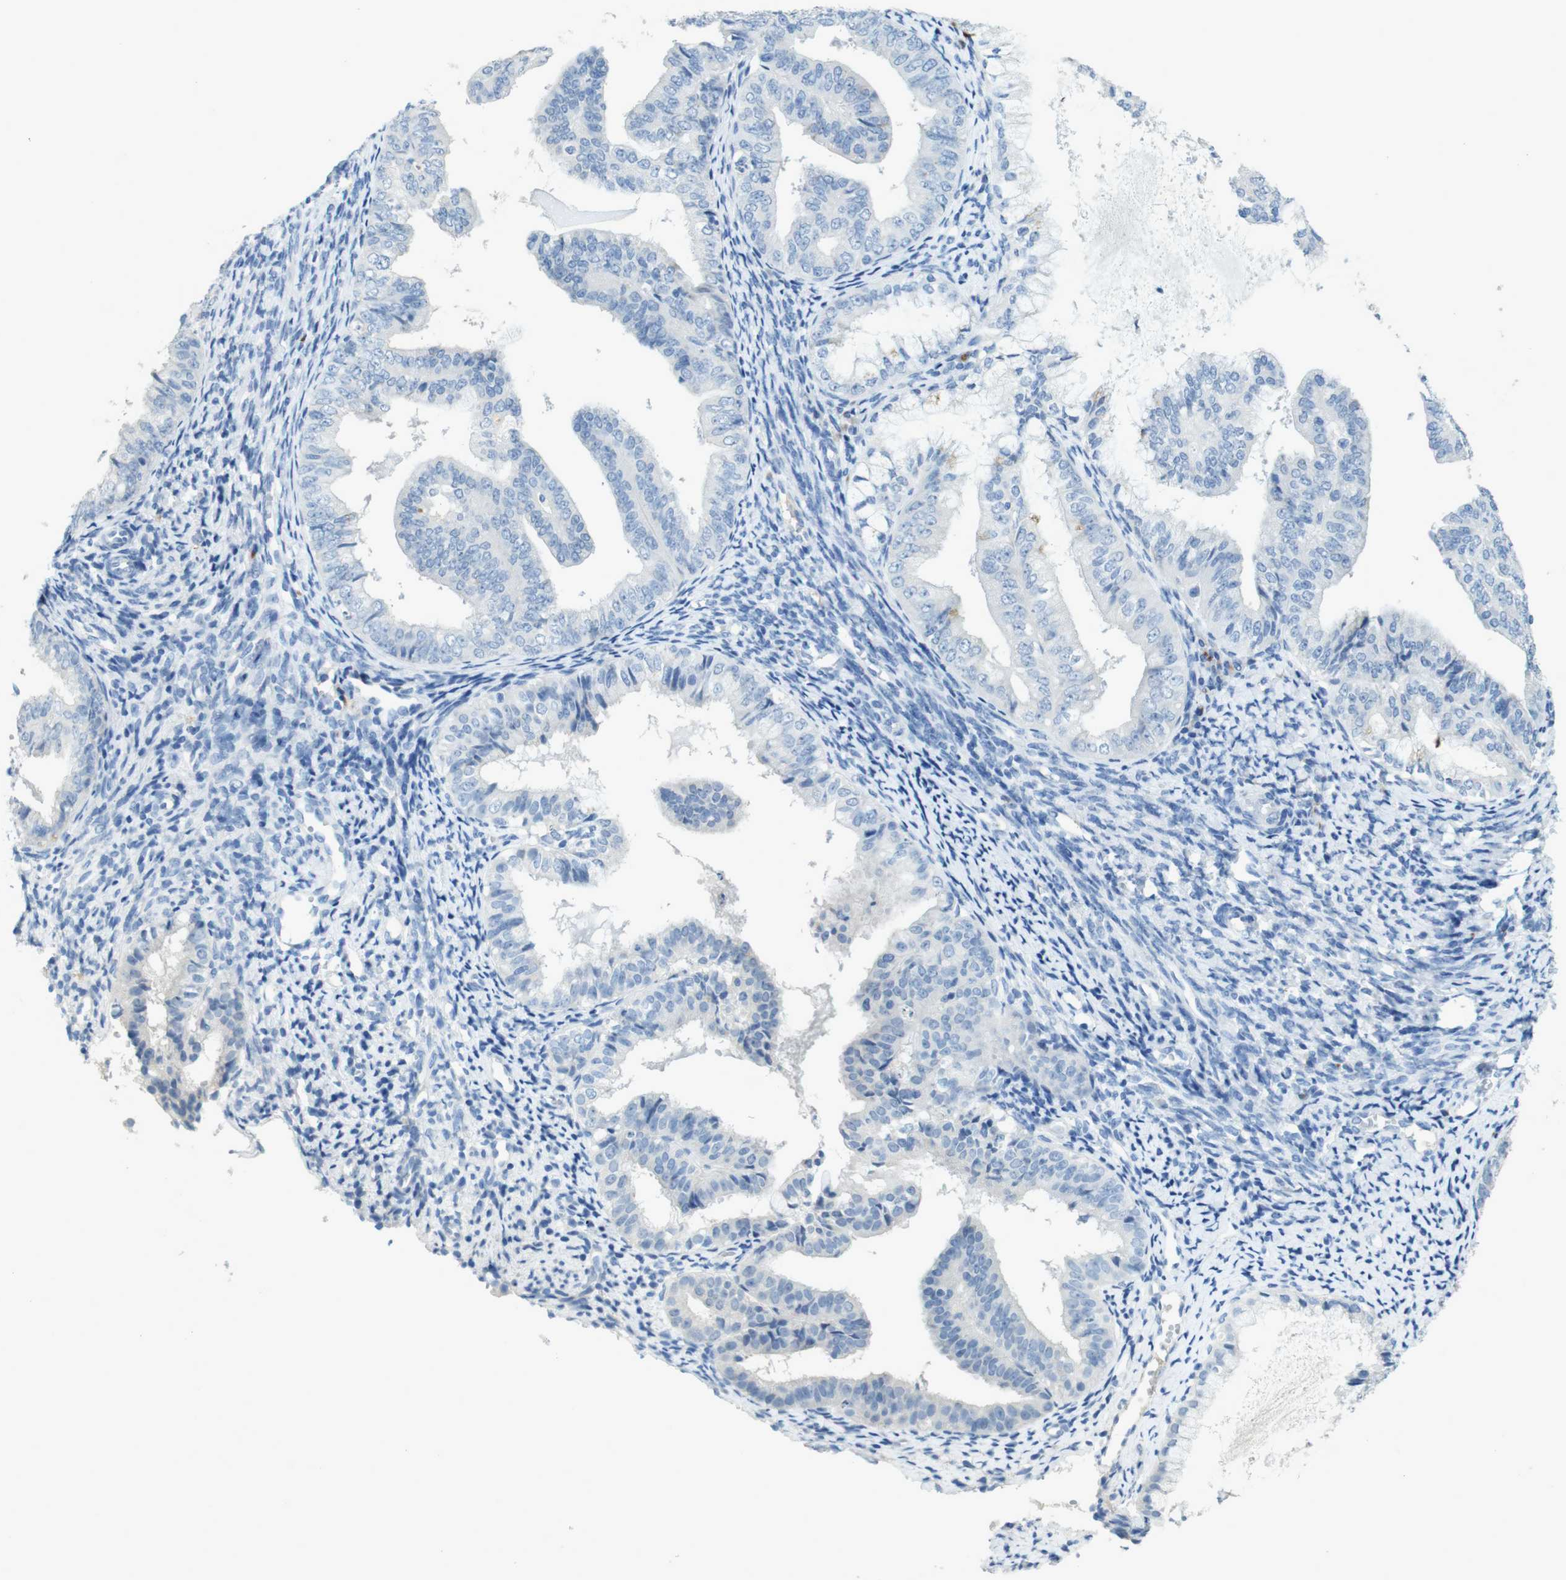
{"staining": {"intensity": "negative", "quantity": "none", "location": "none"}, "tissue": "endometrial cancer", "cell_type": "Tumor cells", "image_type": "cancer", "snomed": [{"axis": "morphology", "description": "Adenocarcinoma, NOS"}, {"axis": "topography", "description": "Endometrium"}], "caption": "A histopathology image of adenocarcinoma (endometrial) stained for a protein displays no brown staining in tumor cells.", "gene": "CD320", "patient": {"sex": "female", "age": 63}}